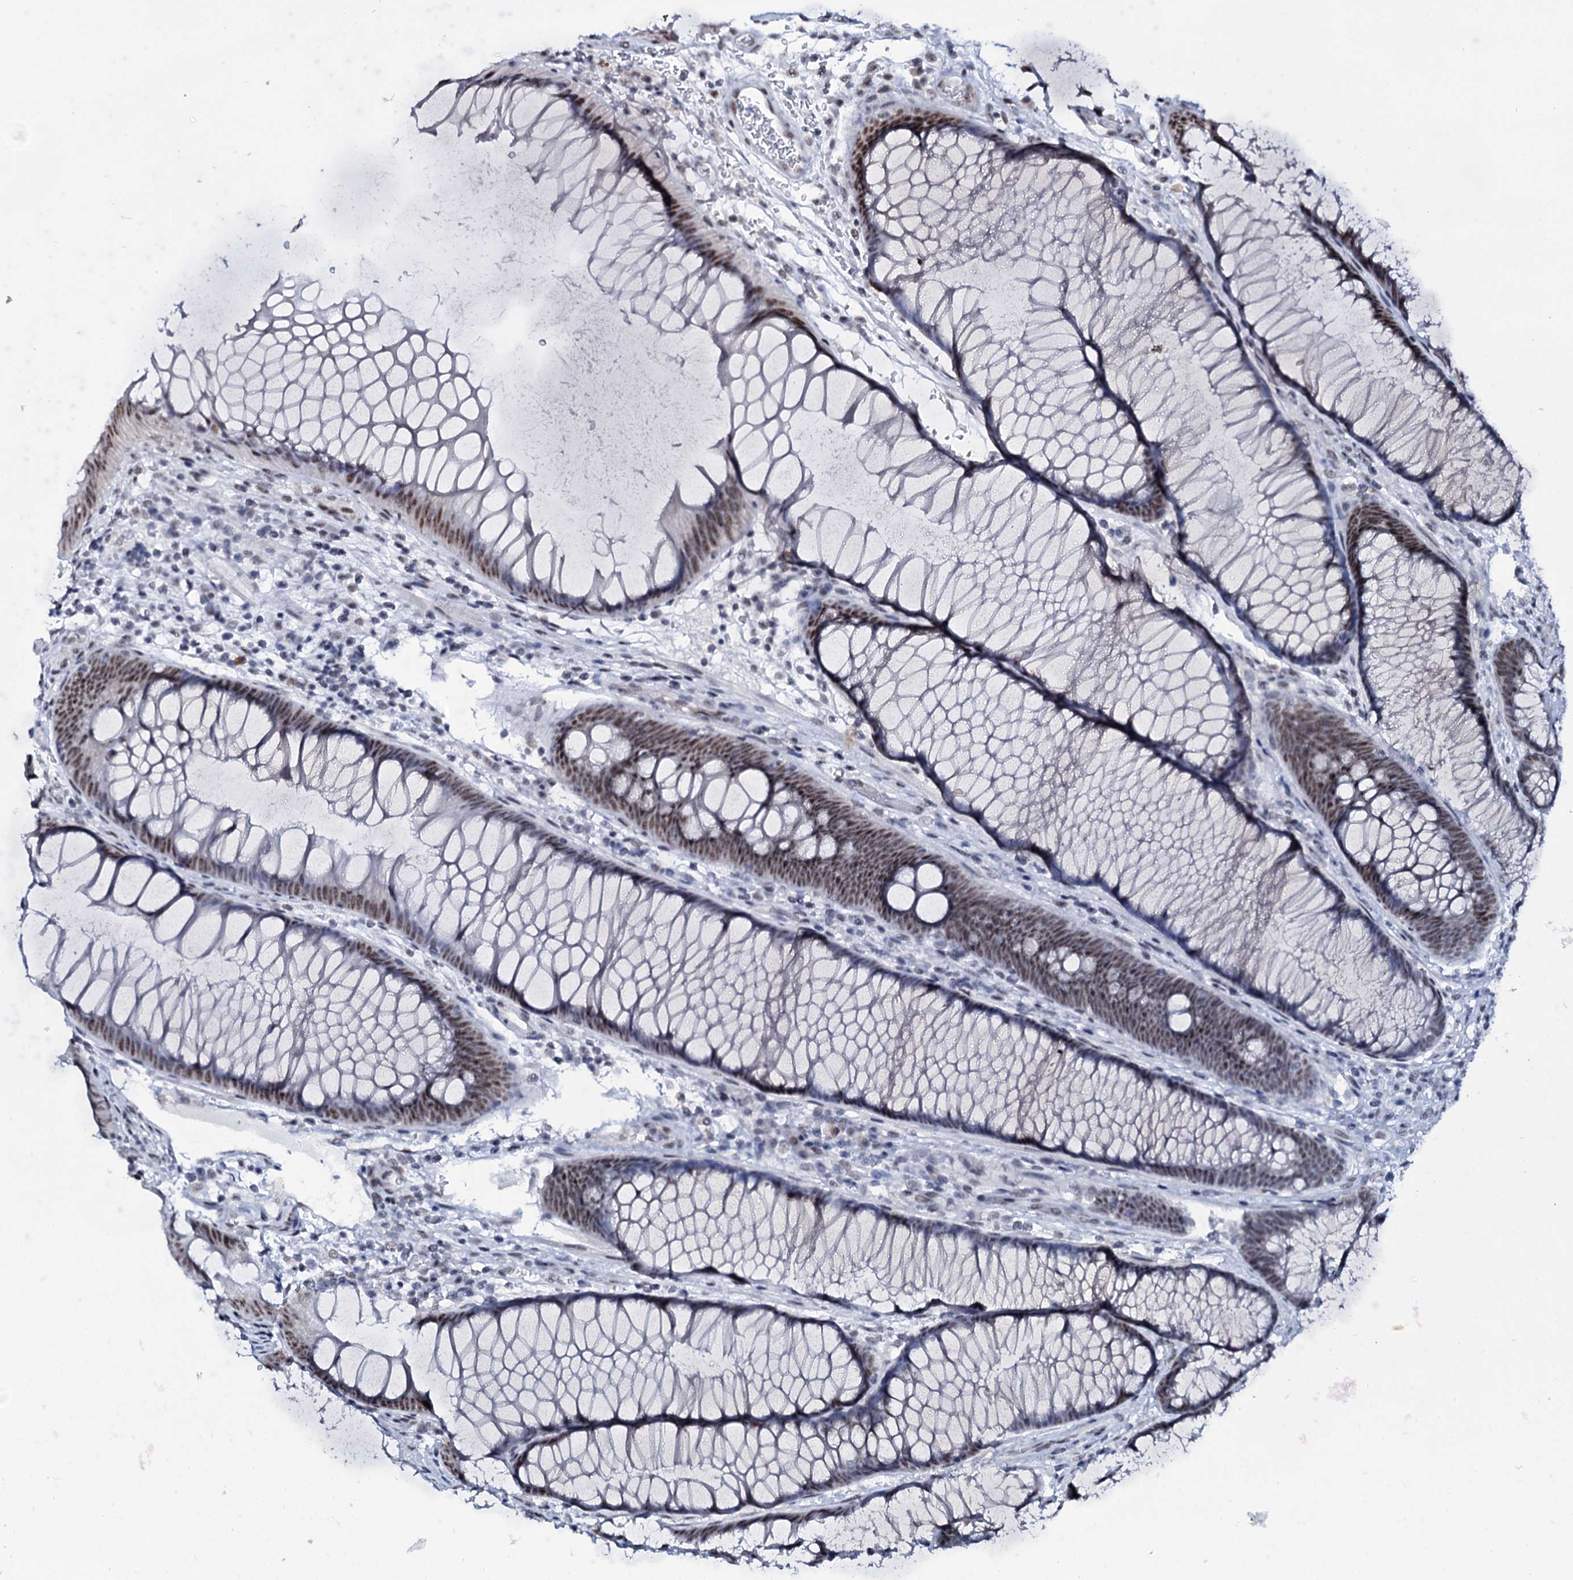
{"staining": {"intensity": "negative", "quantity": "none", "location": "none"}, "tissue": "colon", "cell_type": "Endothelial cells", "image_type": "normal", "snomed": [{"axis": "morphology", "description": "Normal tissue, NOS"}, {"axis": "topography", "description": "Colon"}], "caption": "This is an immunohistochemistry (IHC) image of normal human colon. There is no positivity in endothelial cells.", "gene": "SREK1", "patient": {"sex": "female", "age": 82}}